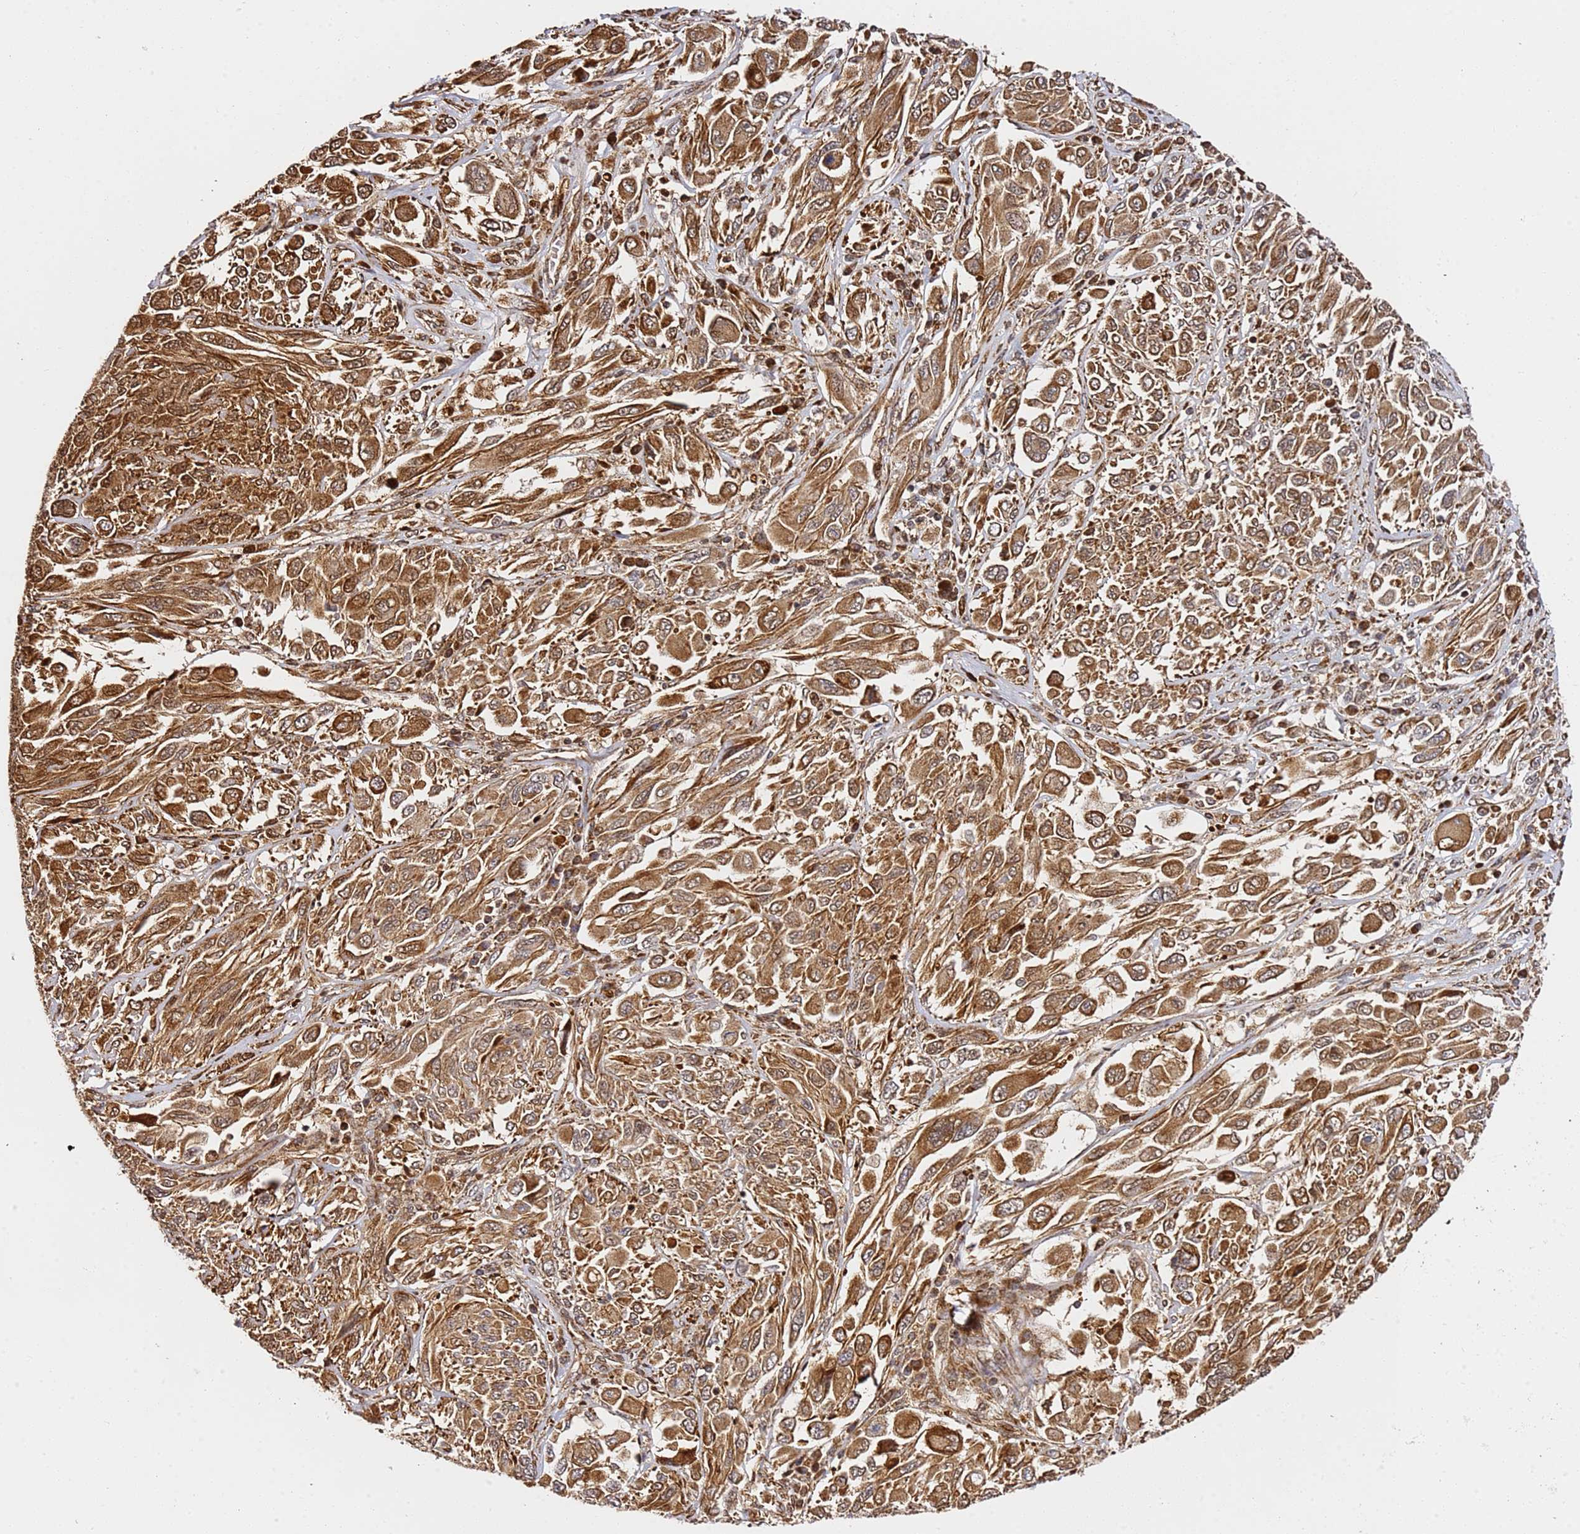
{"staining": {"intensity": "moderate", "quantity": ">75%", "location": "cytoplasmic/membranous,nuclear"}, "tissue": "melanoma", "cell_type": "Tumor cells", "image_type": "cancer", "snomed": [{"axis": "morphology", "description": "Malignant melanoma, NOS"}, {"axis": "topography", "description": "Skin"}], "caption": "IHC (DAB (3,3'-diaminobenzidine)) staining of human malignant melanoma reveals moderate cytoplasmic/membranous and nuclear protein expression in approximately >75% of tumor cells. The staining is performed using DAB (3,3'-diaminobenzidine) brown chromogen to label protein expression. The nuclei are counter-stained blue using hematoxylin.", "gene": "SMOX", "patient": {"sex": "female", "age": 91}}